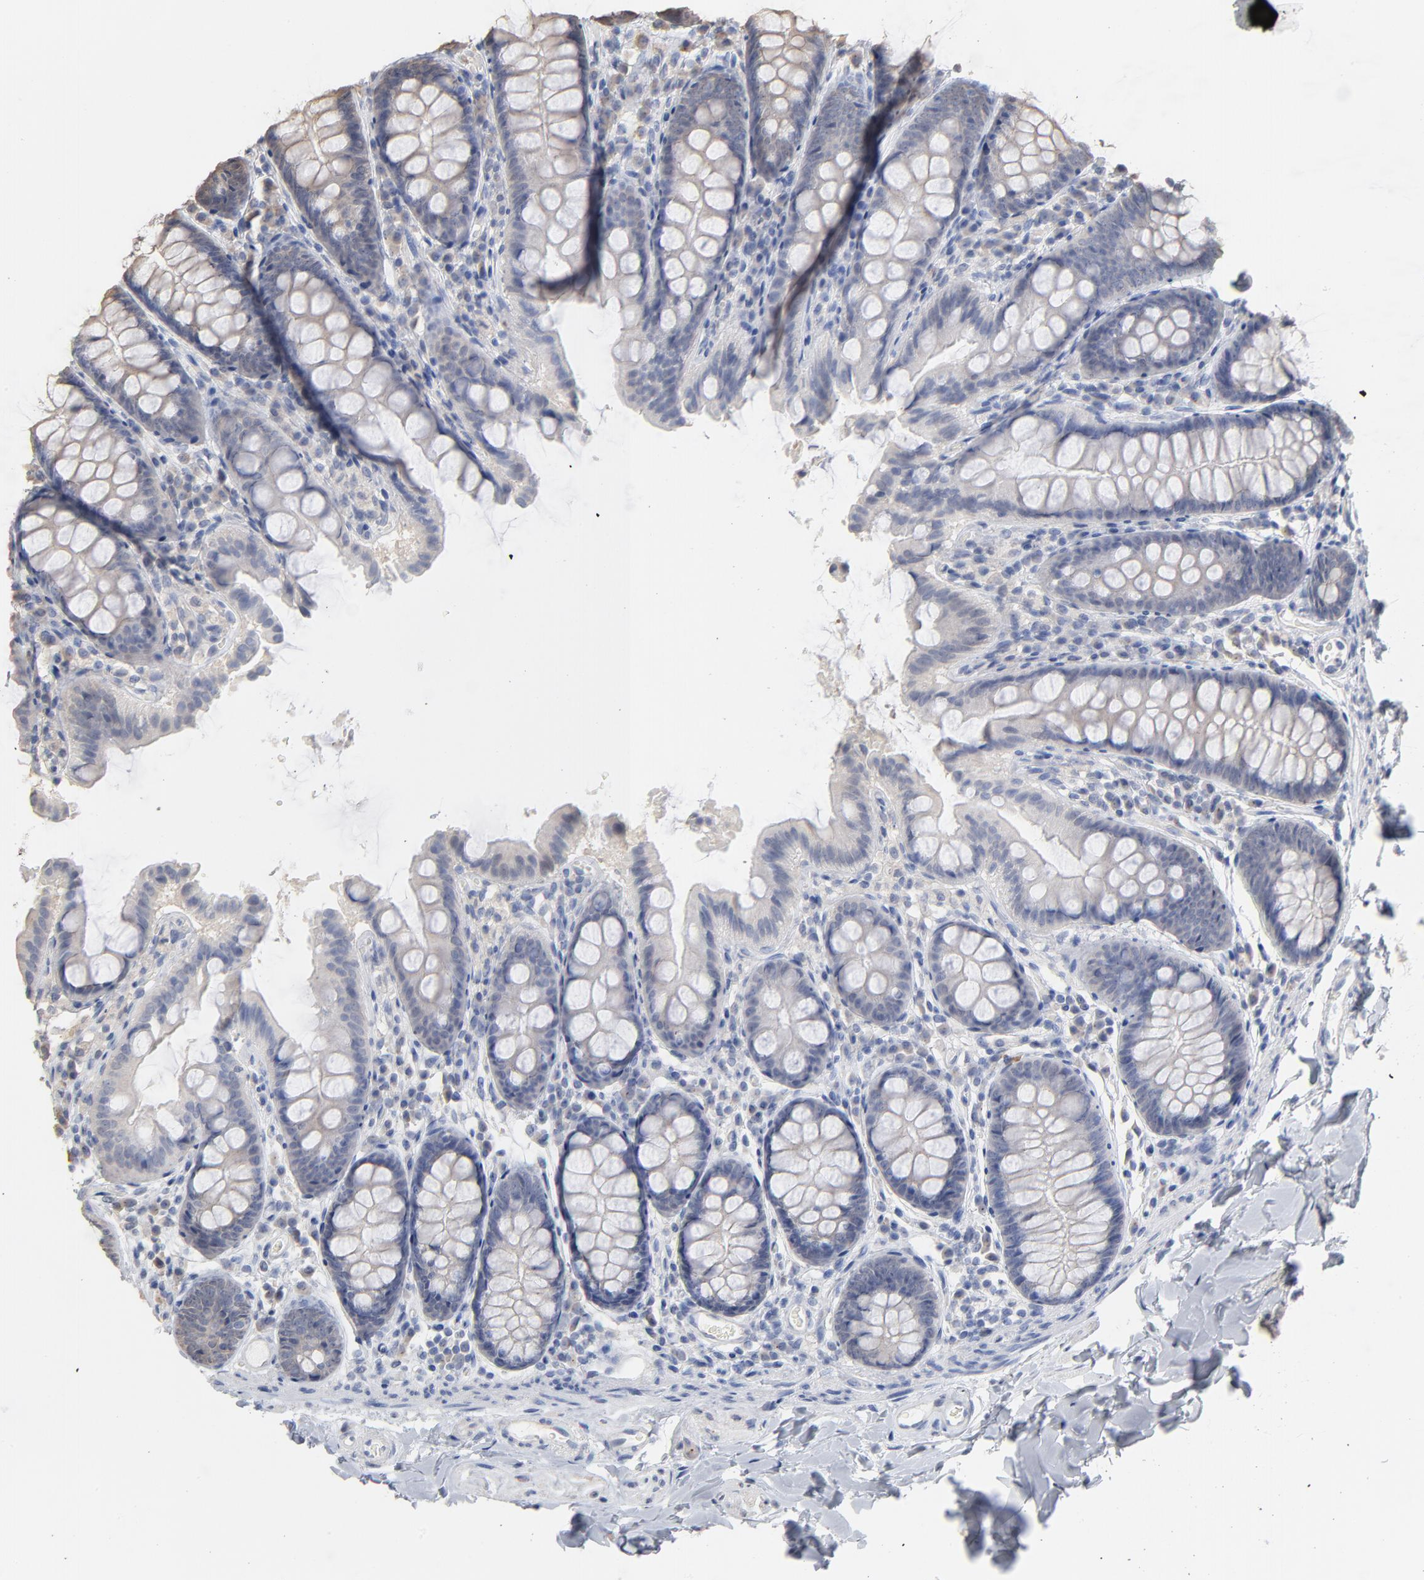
{"staining": {"intensity": "negative", "quantity": "none", "location": "none"}, "tissue": "colon", "cell_type": "Endothelial cells", "image_type": "normal", "snomed": [{"axis": "morphology", "description": "Normal tissue, NOS"}, {"axis": "topography", "description": "Colon"}], "caption": "Endothelial cells are negative for protein expression in benign human colon. Brightfield microscopy of immunohistochemistry (IHC) stained with DAB (brown) and hematoxylin (blue), captured at high magnification.", "gene": "DNAL4", "patient": {"sex": "female", "age": 61}}